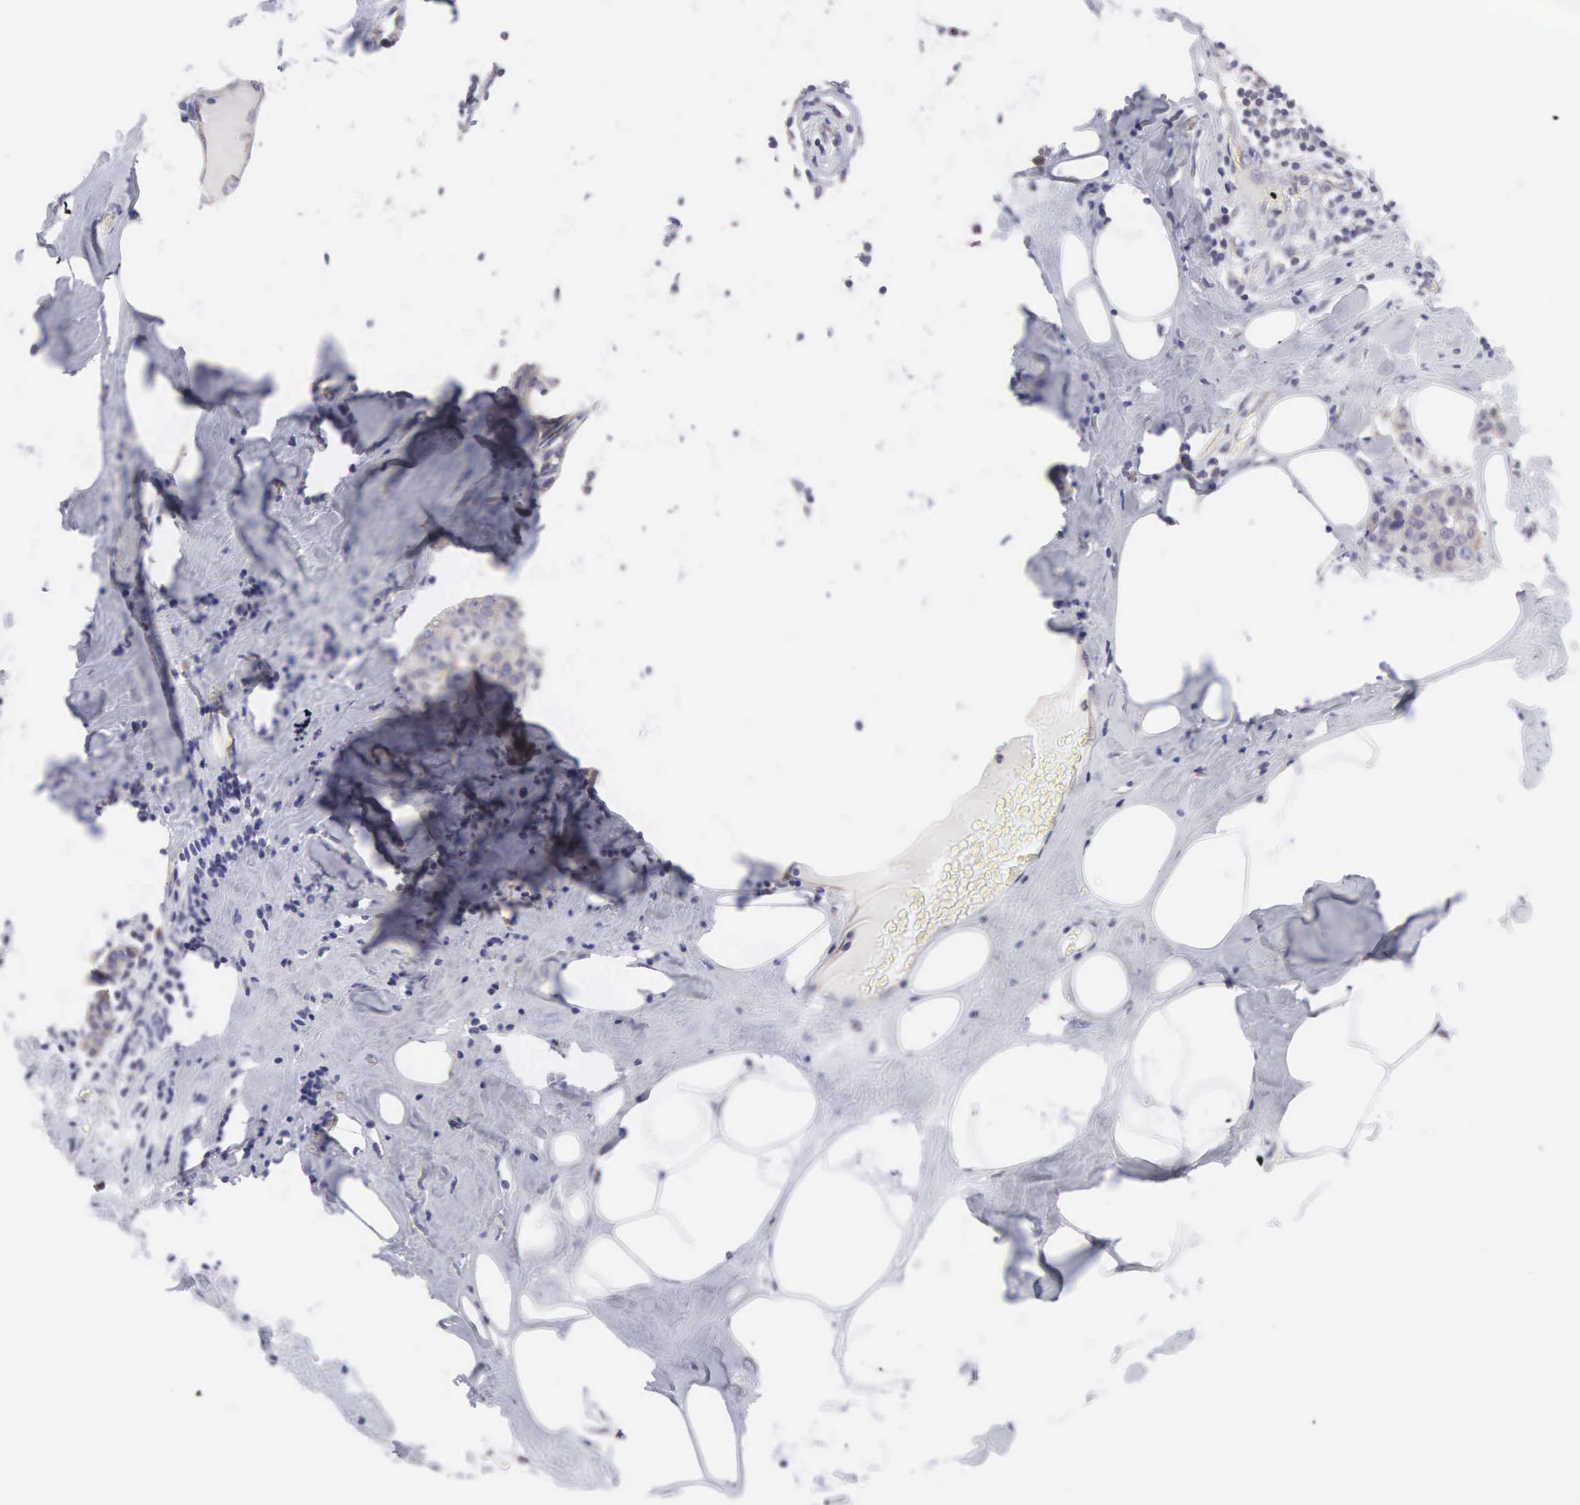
{"staining": {"intensity": "negative", "quantity": "none", "location": "none"}, "tissue": "breast cancer", "cell_type": "Tumor cells", "image_type": "cancer", "snomed": [{"axis": "morphology", "description": "Duct carcinoma"}, {"axis": "topography", "description": "Breast"}], "caption": "An immunohistochemistry histopathology image of intraductal carcinoma (breast) is shown. There is no staining in tumor cells of intraductal carcinoma (breast).", "gene": "SLITRK4", "patient": {"sex": "female", "age": 45}}